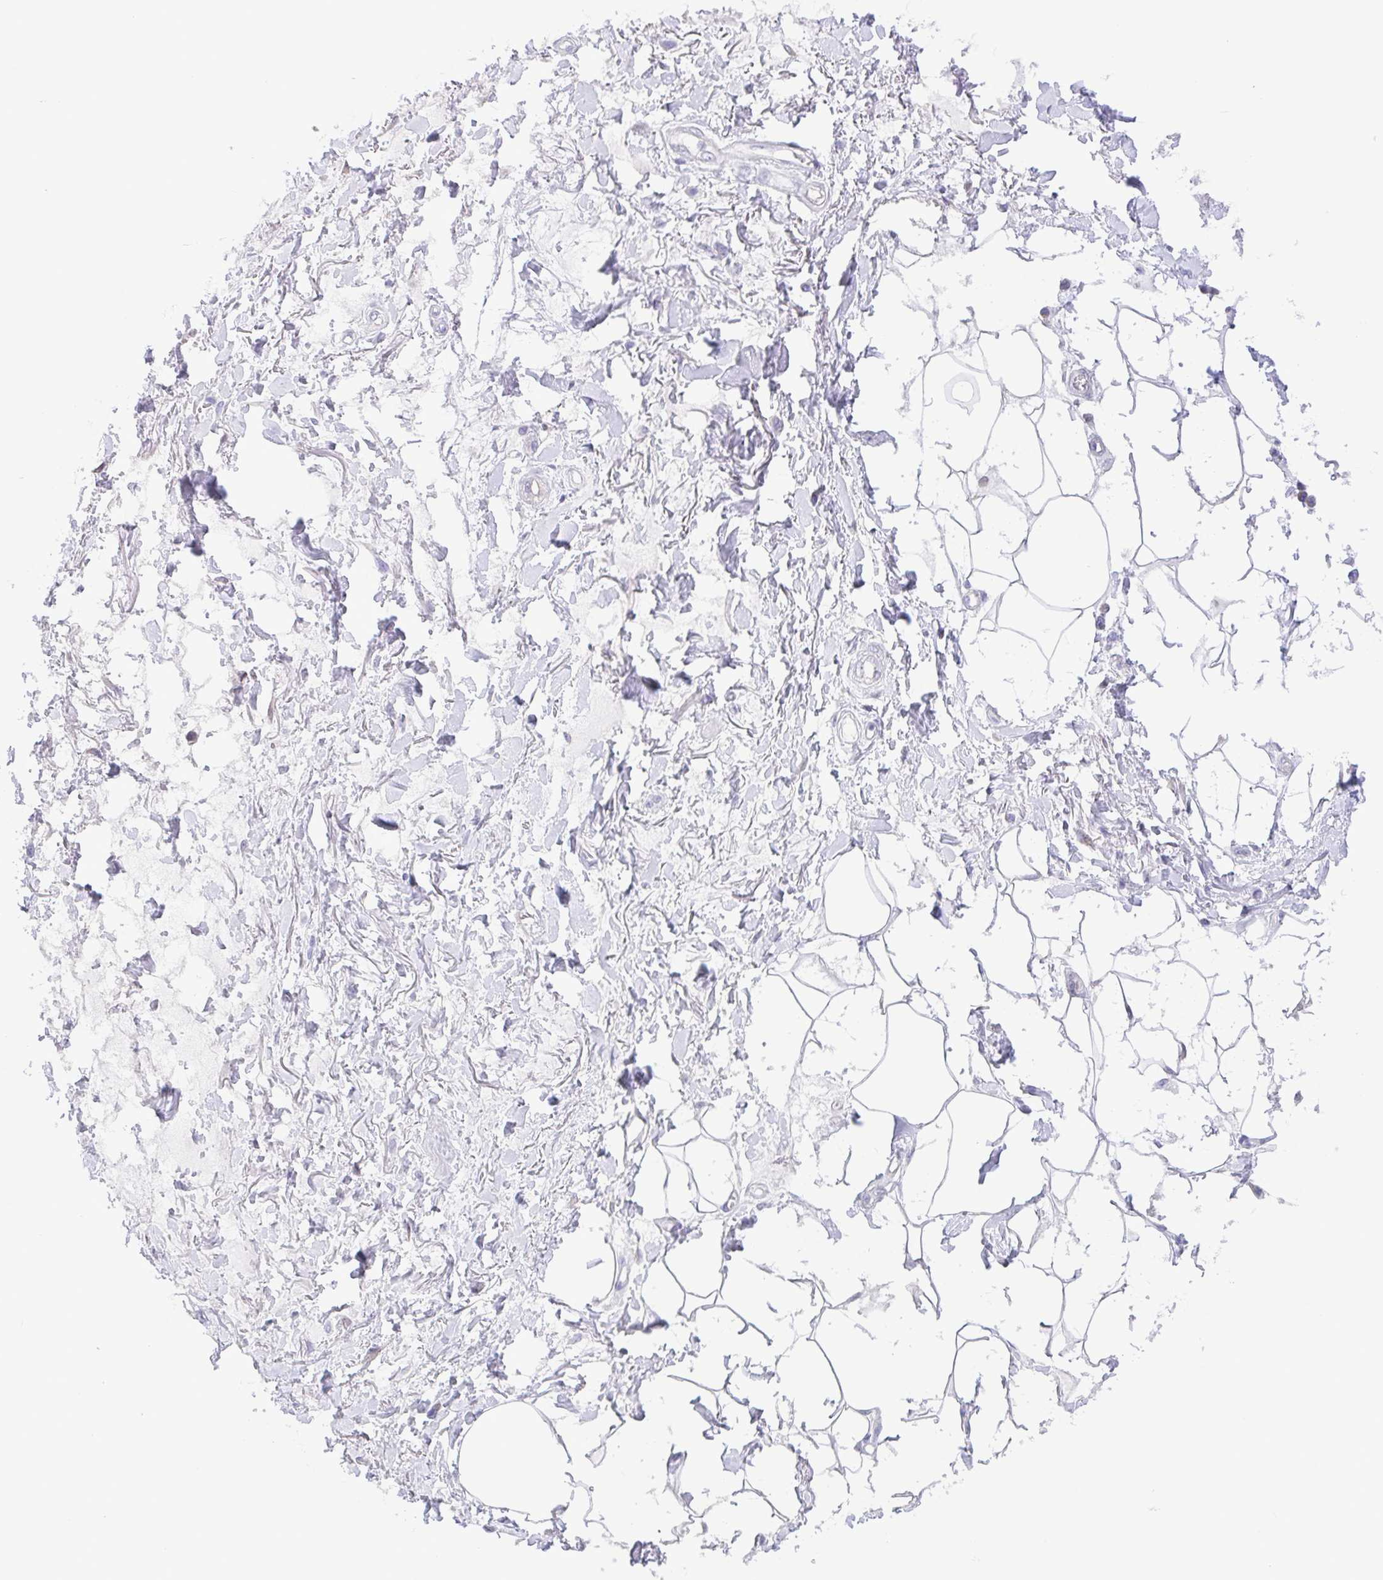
{"staining": {"intensity": "negative", "quantity": "none", "location": "none"}, "tissue": "adipose tissue", "cell_type": "Adipocytes", "image_type": "normal", "snomed": [{"axis": "morphology", "description": "Normal tissue, NOS"}, {"axis": "topography", "description": "Vagina"}, {"axis": "topography", "description": "Peripheral nerve tissue"}], "caption": "Adipocytes are negative for protein expression in unremarkable human adipose tissue. (DAB immunohistochemistry visualized using brightfield microscopy, high magnification).", "gene": "LDHC", "patient": {"sex": "female", "age": 71}}